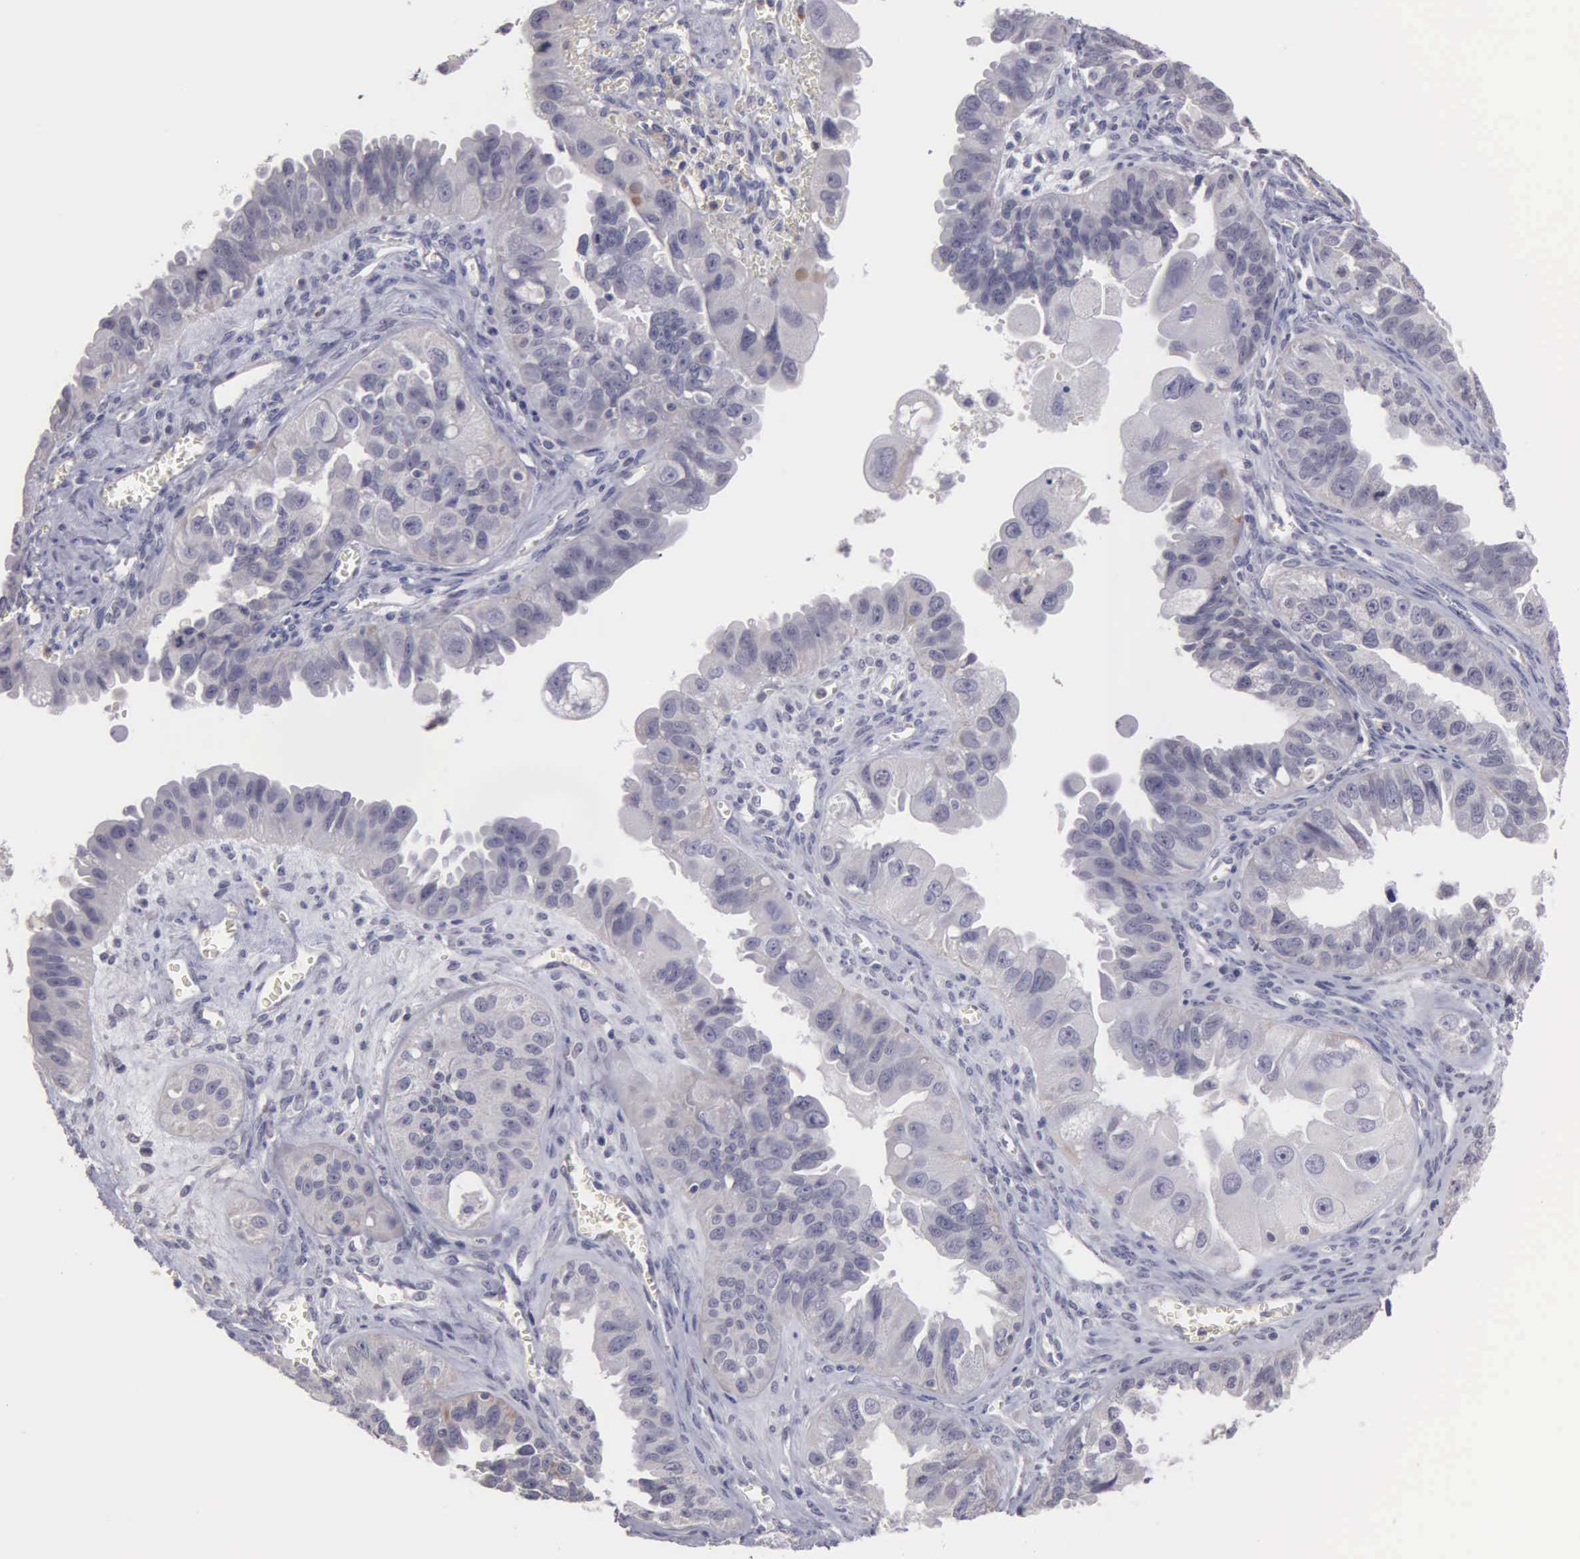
{"staining": {"intensity": "negative", "quantity": "none", "location": "none"}, "tissue": "ovarian cancer", "cell_type": "Tumor cells", "image_type": "cancer", "snomed": [{"axis": "morphology", "description": "Carcinoma, endometroid"}, {"axis": "topography", "description": "Ovary"}], "caption": "The histopathology image demonstrates no significant positivity in tumor cells of ovarian cancer.", "gene": "BRD1", "patient": {"sex": "female", "age": 85}}